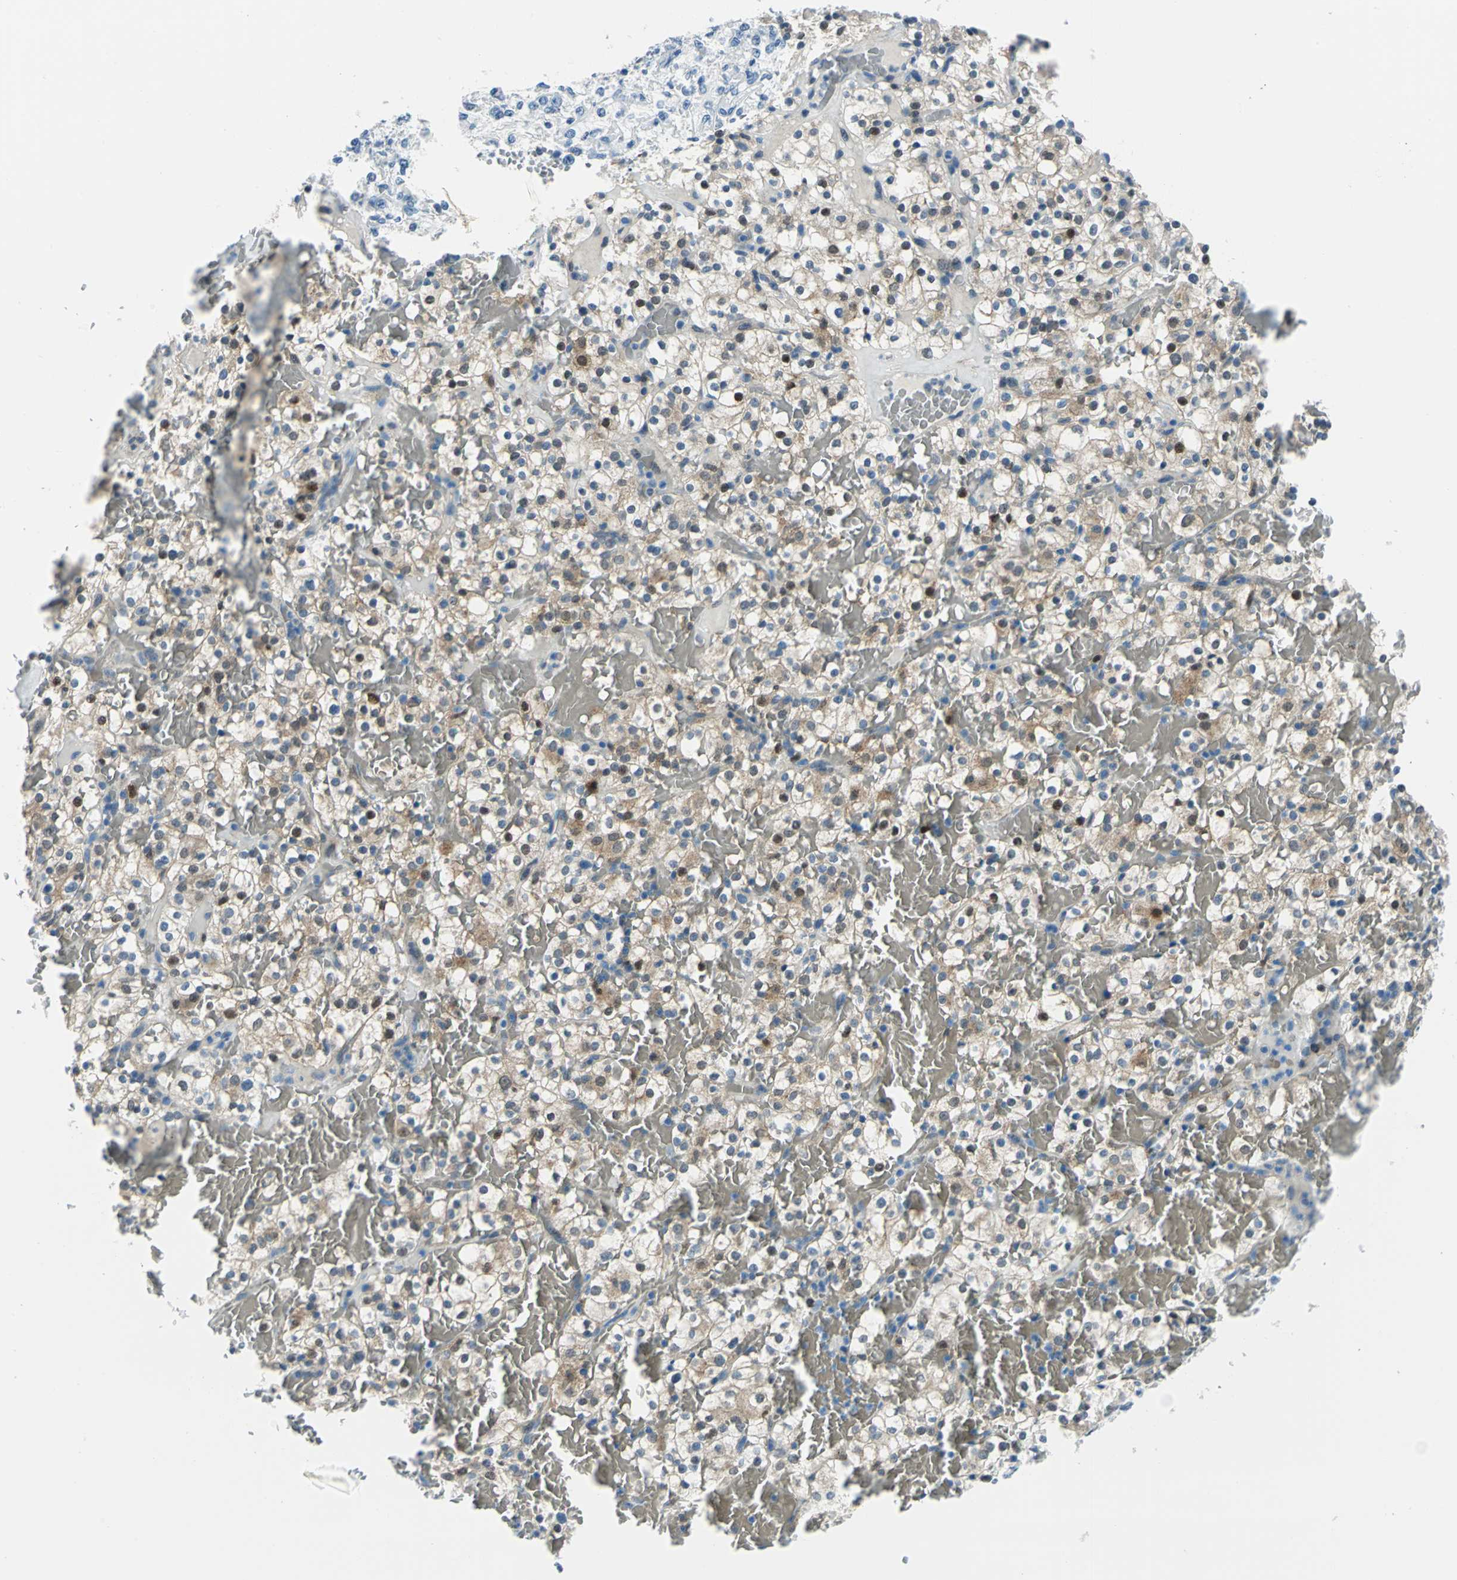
{"staining": {"intensity": "strong", "quantity": "25%-75%", "location": "cytoplasmic/membranous,nuclear"}, "tissue": "renal cancer", "cell_type": "Tumor cells", "image_type": "cancer", "snomed": [{"axis": "morphology", "description": "Normal tissue, NOS"}, {"axis": "morphology", "description": "Adenocarcinoma, NOS"}, {"axis": "topography", "description": "Kidney"}], "caption": "Brown immunohistochemical staining in human renal cancer exhibits strong cytoplasmic/membranous and nuclear staining in about 25%-75% of tumor cells.", "gene": "AKR1A1", "patient": {"sex": "female", "age": 72}}